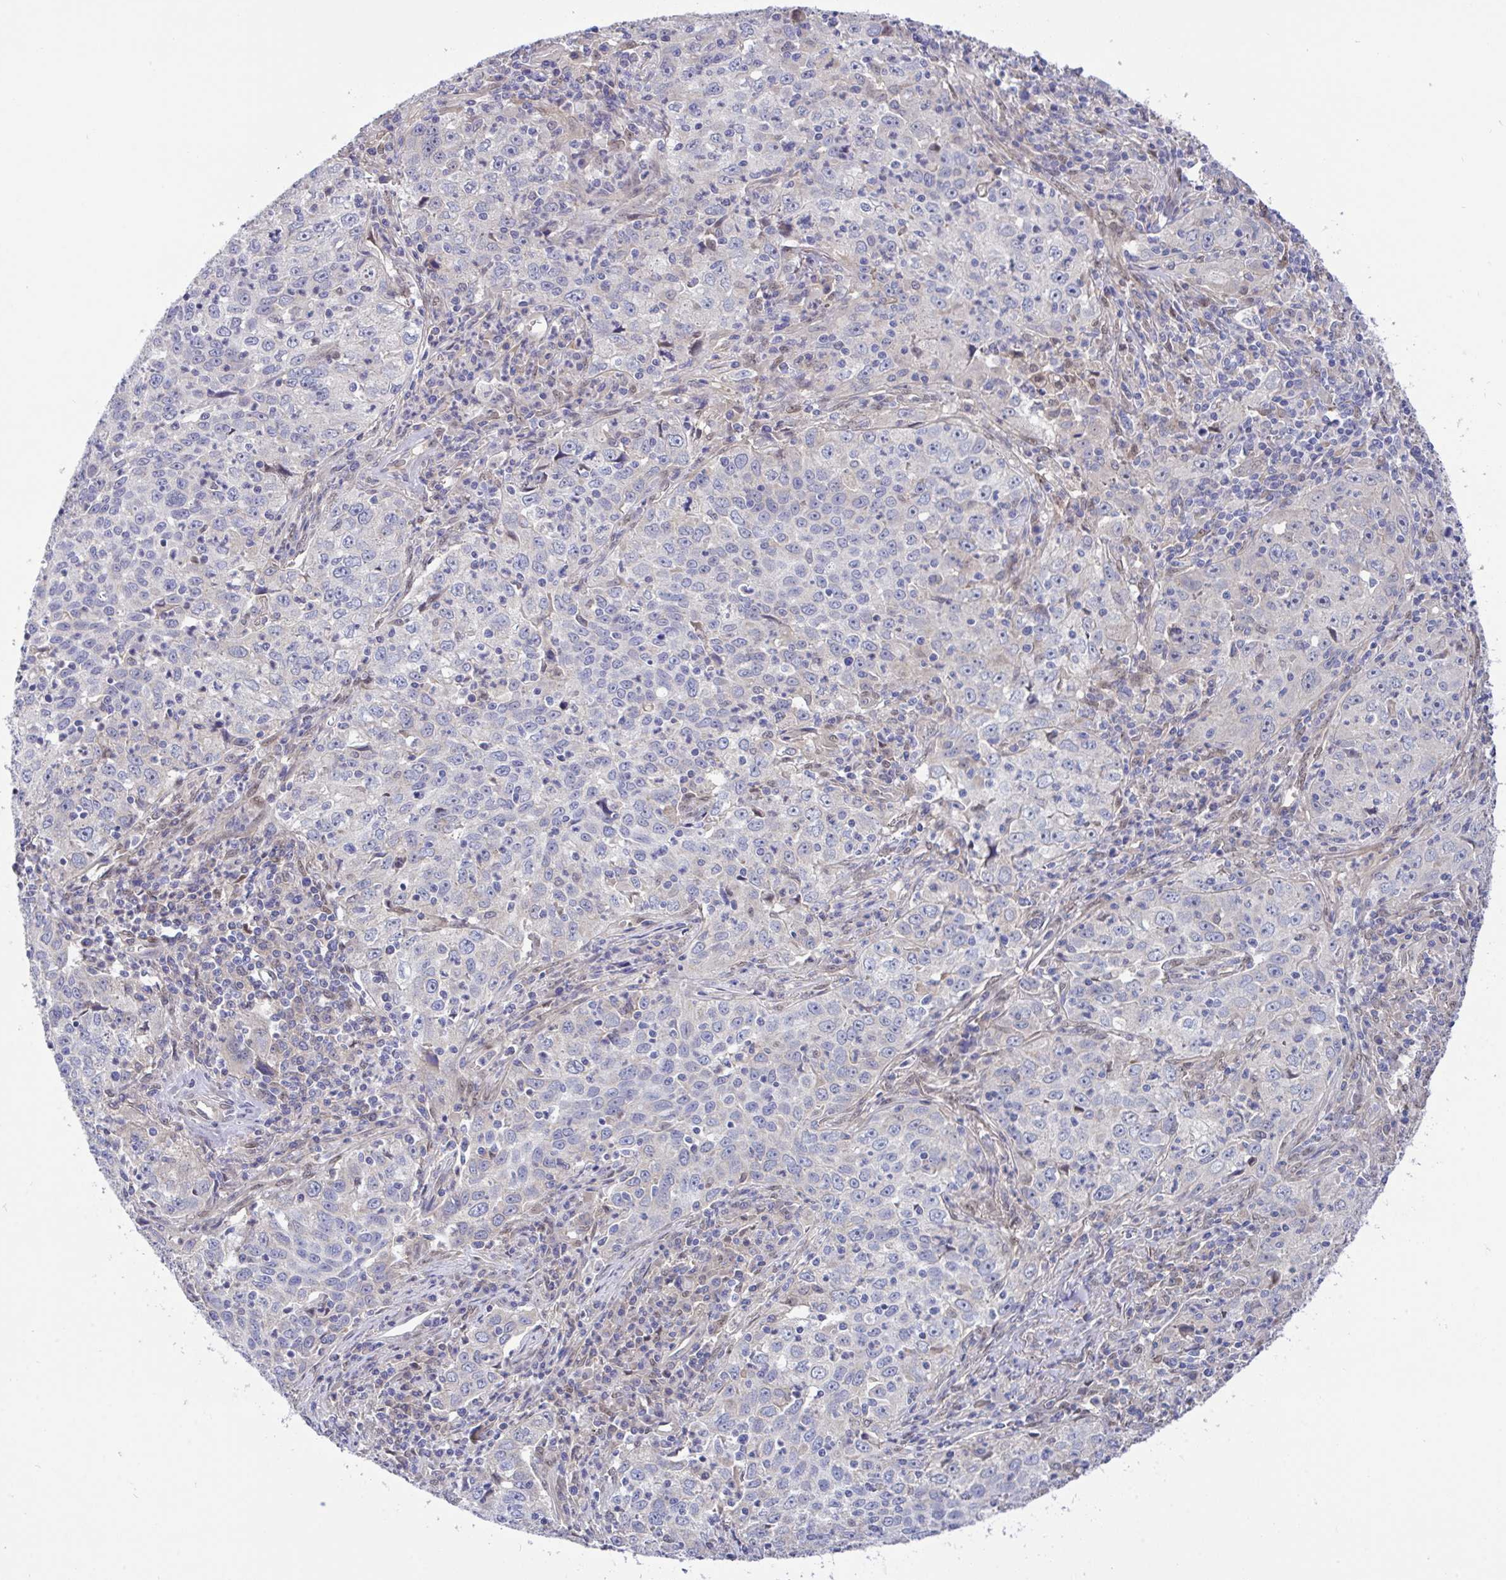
{"staining": {"intensity": "negative", "quantity": "none", "location": "none"}, "tissue": "lung cancer", "cell_type": "Tumor cells", "image_type": "cancer", "snomed": [{"axis": "morphology", "description": "Squamous cell carcinoma, NOS"}, {"axis": "topography", "description": "Lung"}], "caption": "A photomicrograph of lung squamous cell carcinoma stained for a protein reveals no brown staining in tumor cells.", "gene": "L3HYPDH", "patient": {"sex": "male", "age": 71}}